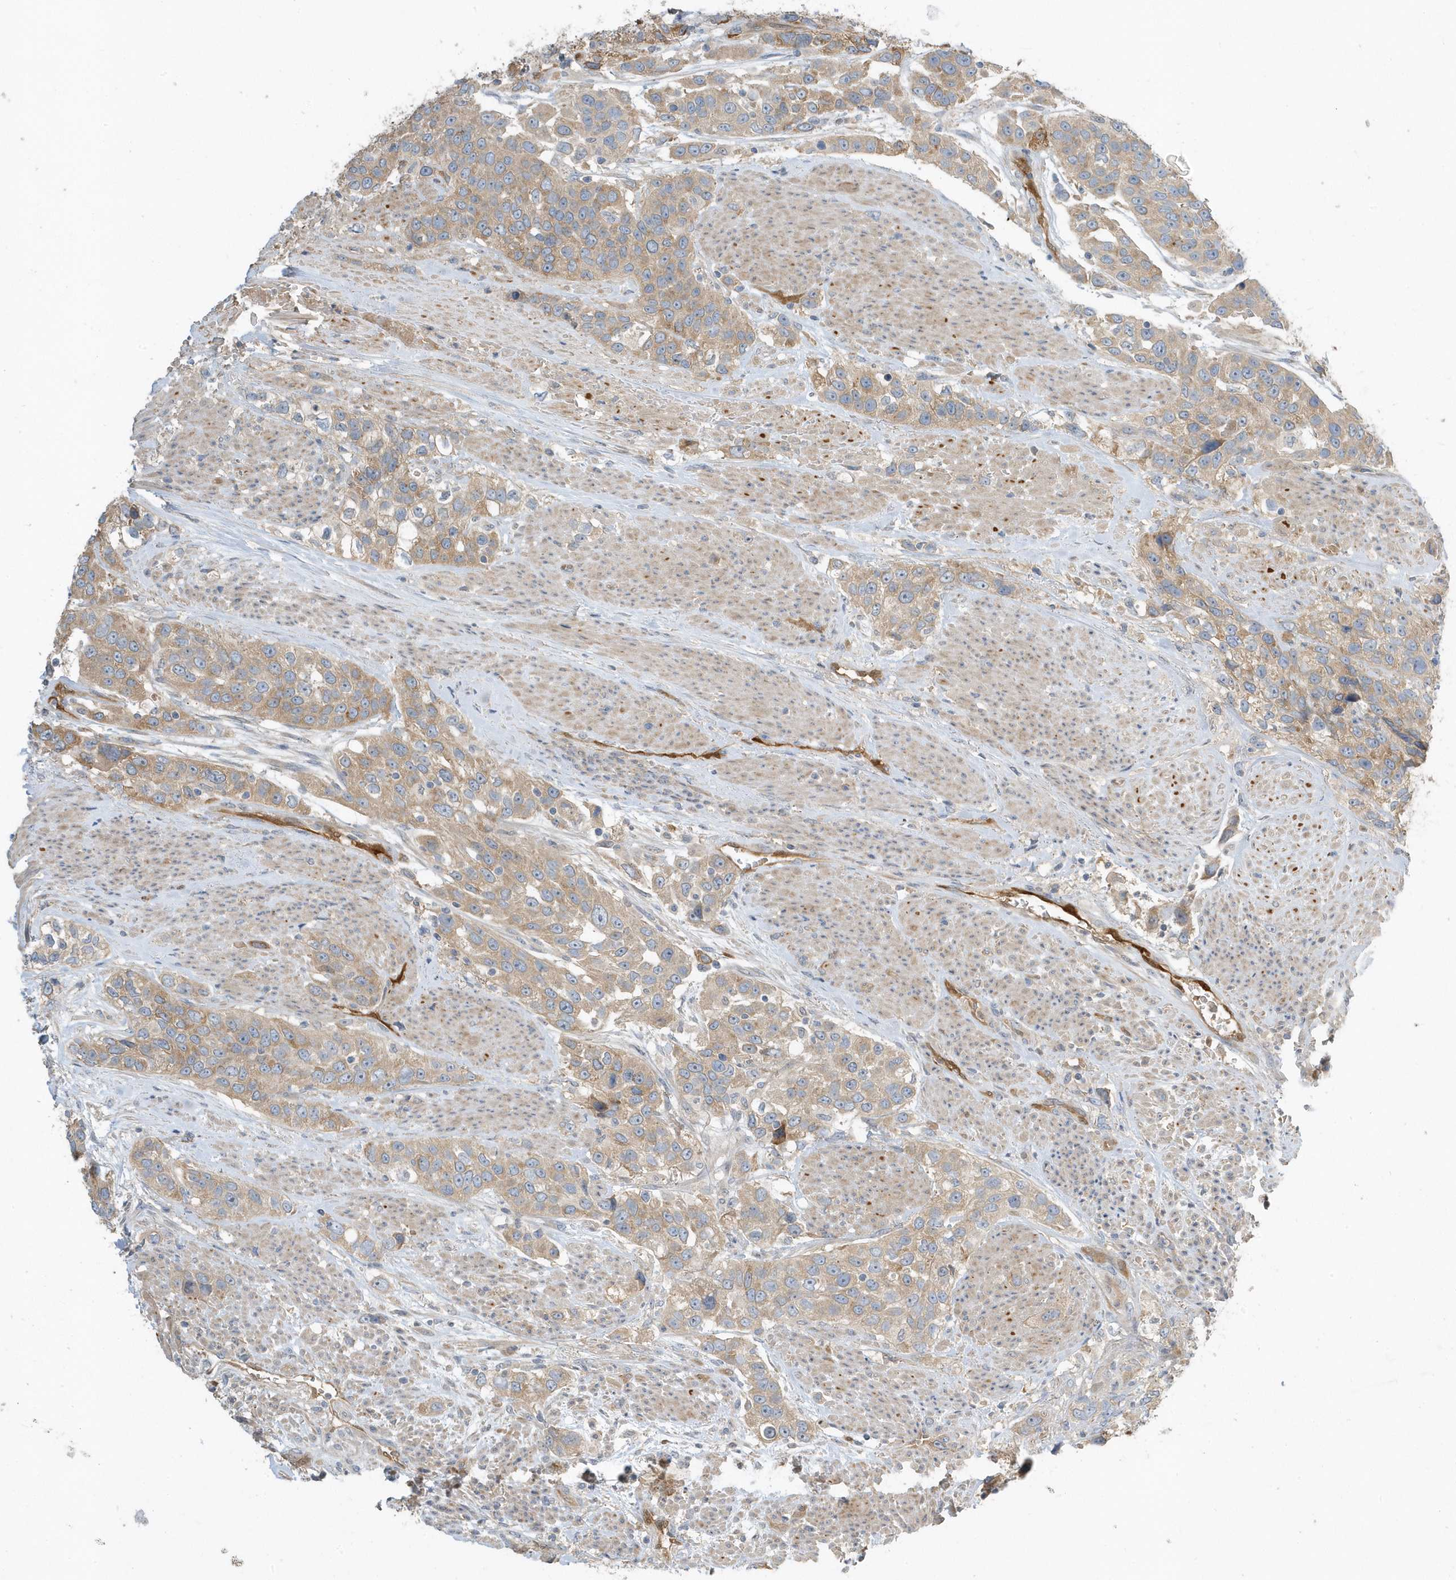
{"staining": {"intensity": "weak", "quantity": ">75%", "location": "cytoplasmic/membranous"}, "tissue": "urothelial cancer", "cell_type": "Tumor cells", "image_type": "cancer", "snomed": [{"axis": "morphology", "description": "Urothelial carcinoma, High grade"}, {"axis": "topography", "description": "Urinary bladder"}], "caption": "This histopathology image demonstrates immunohistochemistry staining of urothelial cancer, with low weak cytoplasmic/membranous positivity in approximately >75% of tumor cells.", "gene": "USP53", "patient": {"sex": "female", "age": 80}}